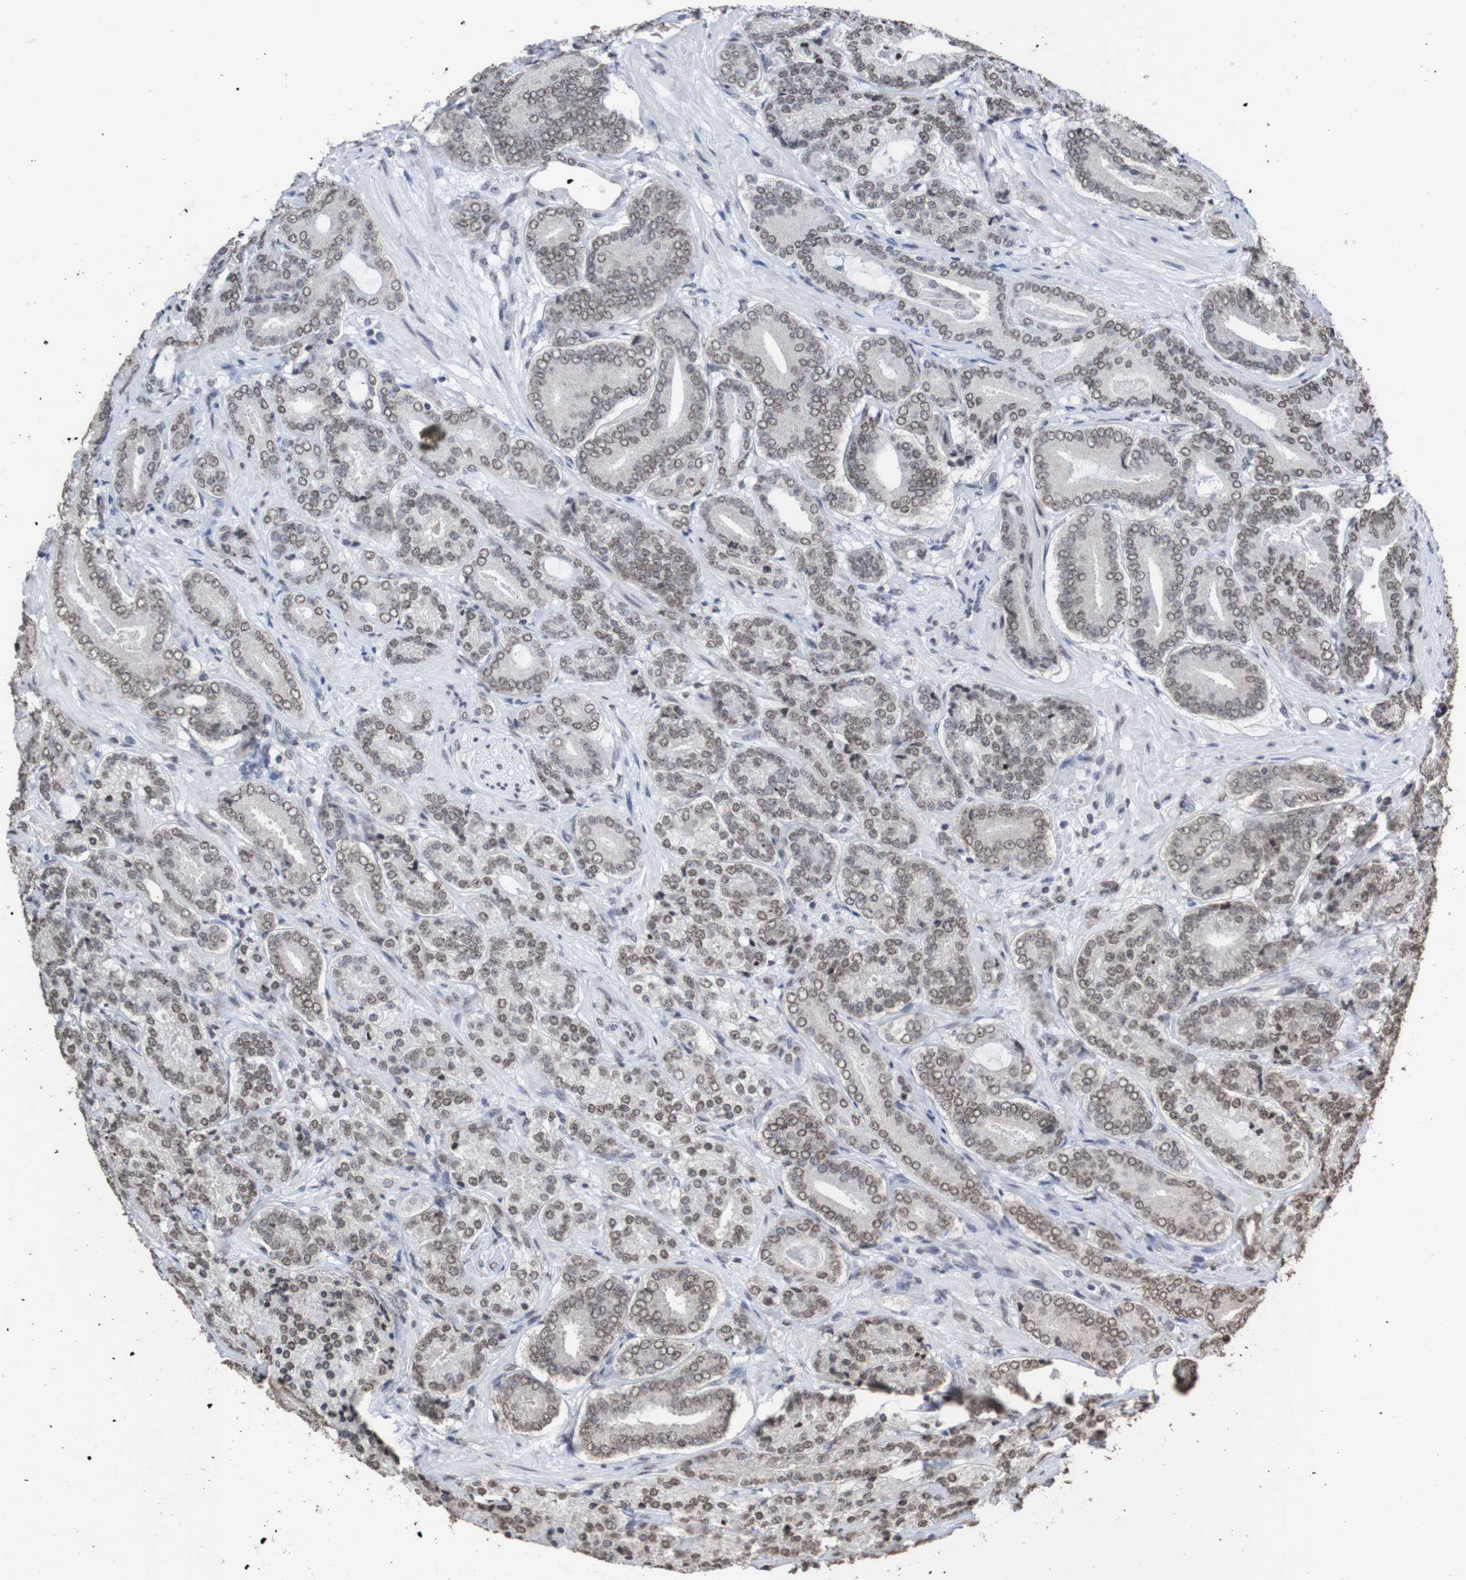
{"staining": {"intensity": "weak", "quantity": ">75%", "location": "nuclear"}, "tissue": "prostate cancer", "cell_type": "Tumor cells", "image_type": "cancer", "snomed": [{"axis": "morphology", "description": "Adenocarcinoma, High grade"}, {"axis": "topography", "description": "Prostate"}], "caption": "The histopathology image demonstrates immunohistochemical staining of prostate high-grade adenocarcinoma. There is weak nuclear positivity is seen in about >75% of tumor cells.", "gene": "GFI1", "patient": {"sex": "male", "age": 61}}